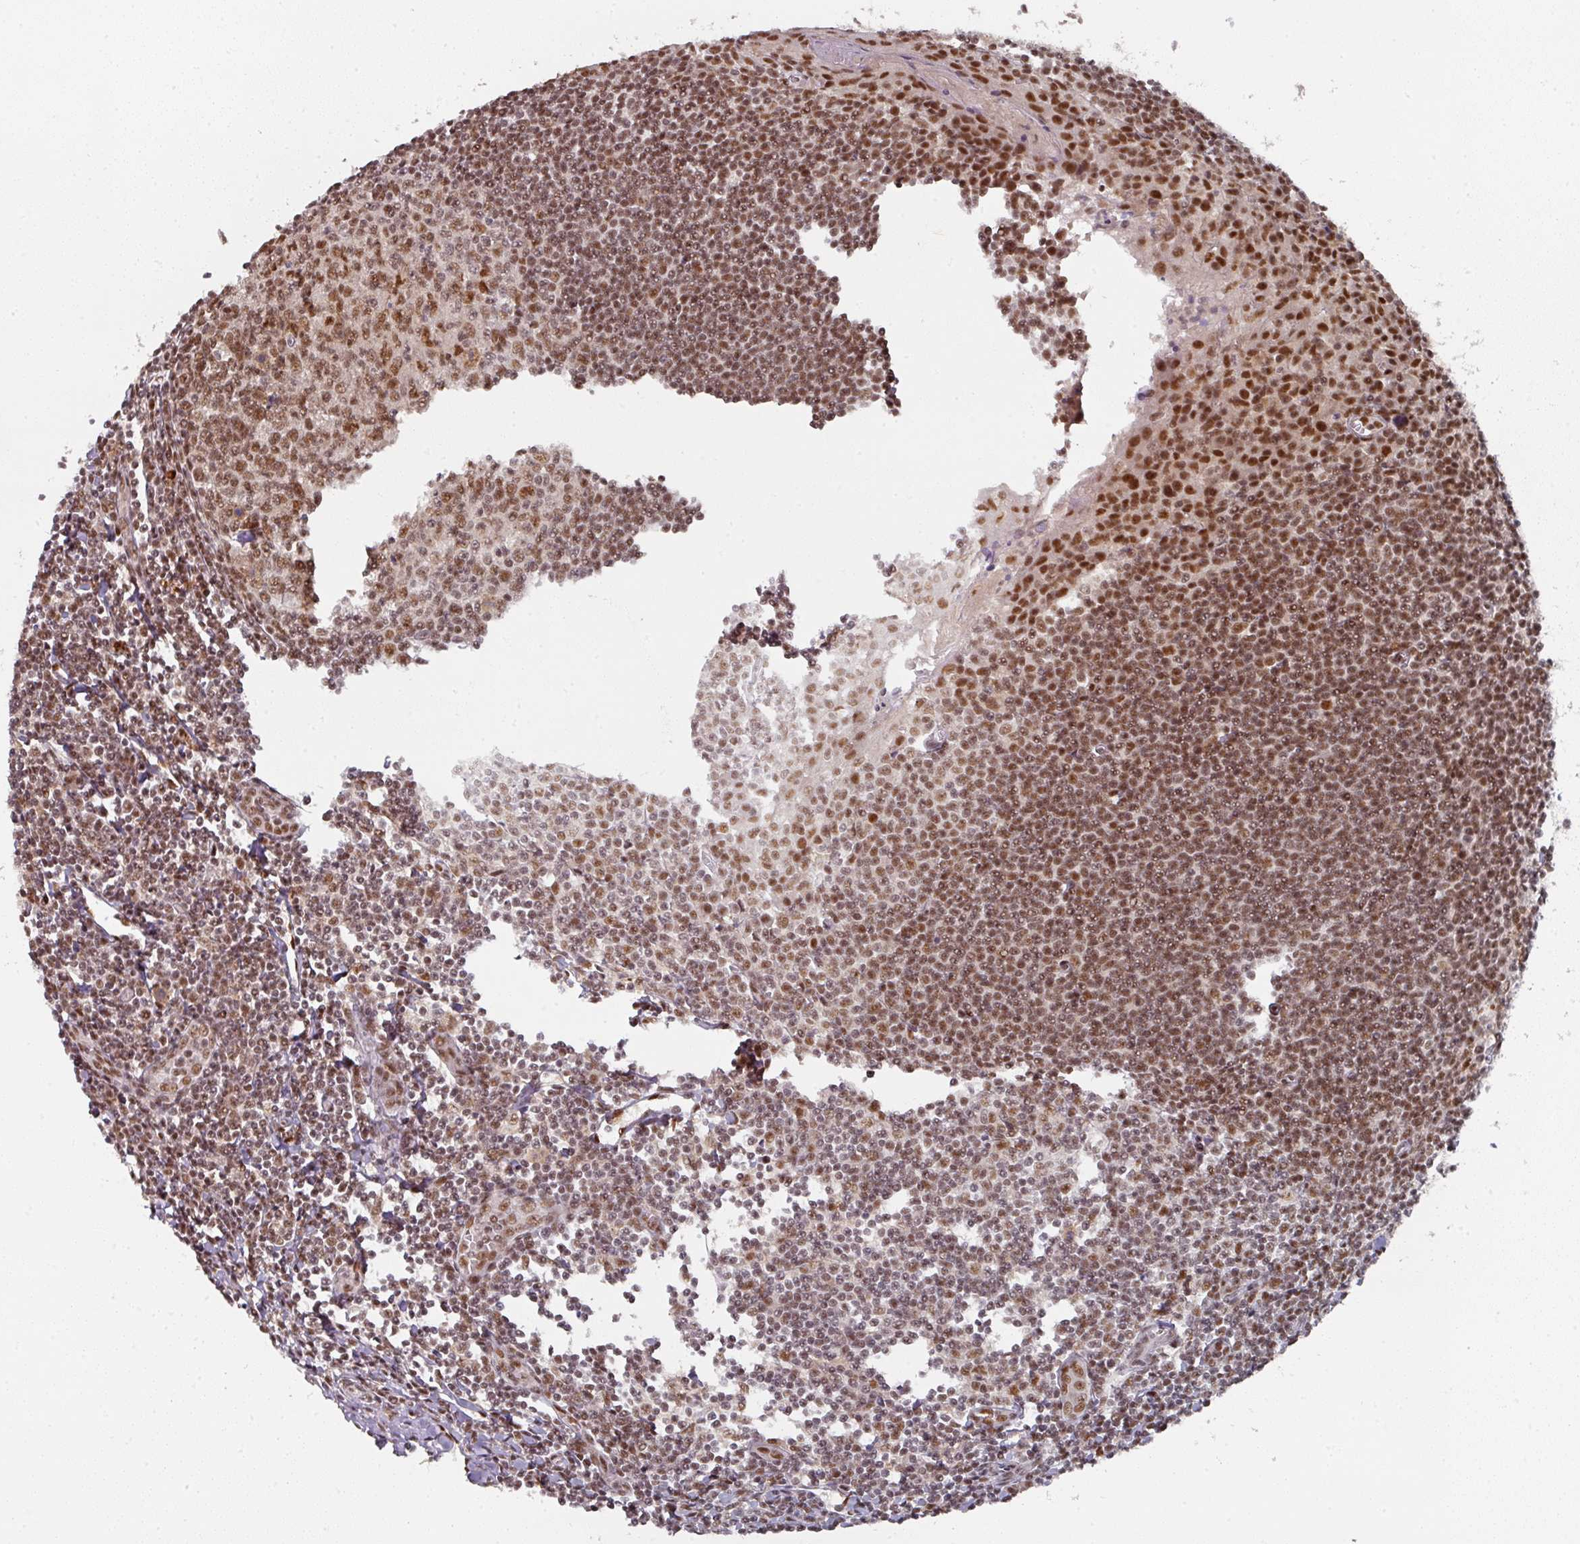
{"staining": {"intensity": "strong", "quantity": ">75%", "location": "nuclear"}, "tissue": "tonsil", "cell_type": "Germinal center cells", "image_type": "normal", "snomed": [{"axis": "morphology", "description": "Normal tissue, NOS"}, {"axis": "topography", "description": "Tonsil"}], "caption": "Brown immunohistochemical staining in unremarkable tonsil exhibits strong nuclear positivity in about >75% of germinal center cells. (DAB (3,3'-diaminobenzidine) = brown stain, brightfield microscopy at high magnification).", "gene": "ENSG00000289690", "patient": {"sex": "male", "age": 27}}